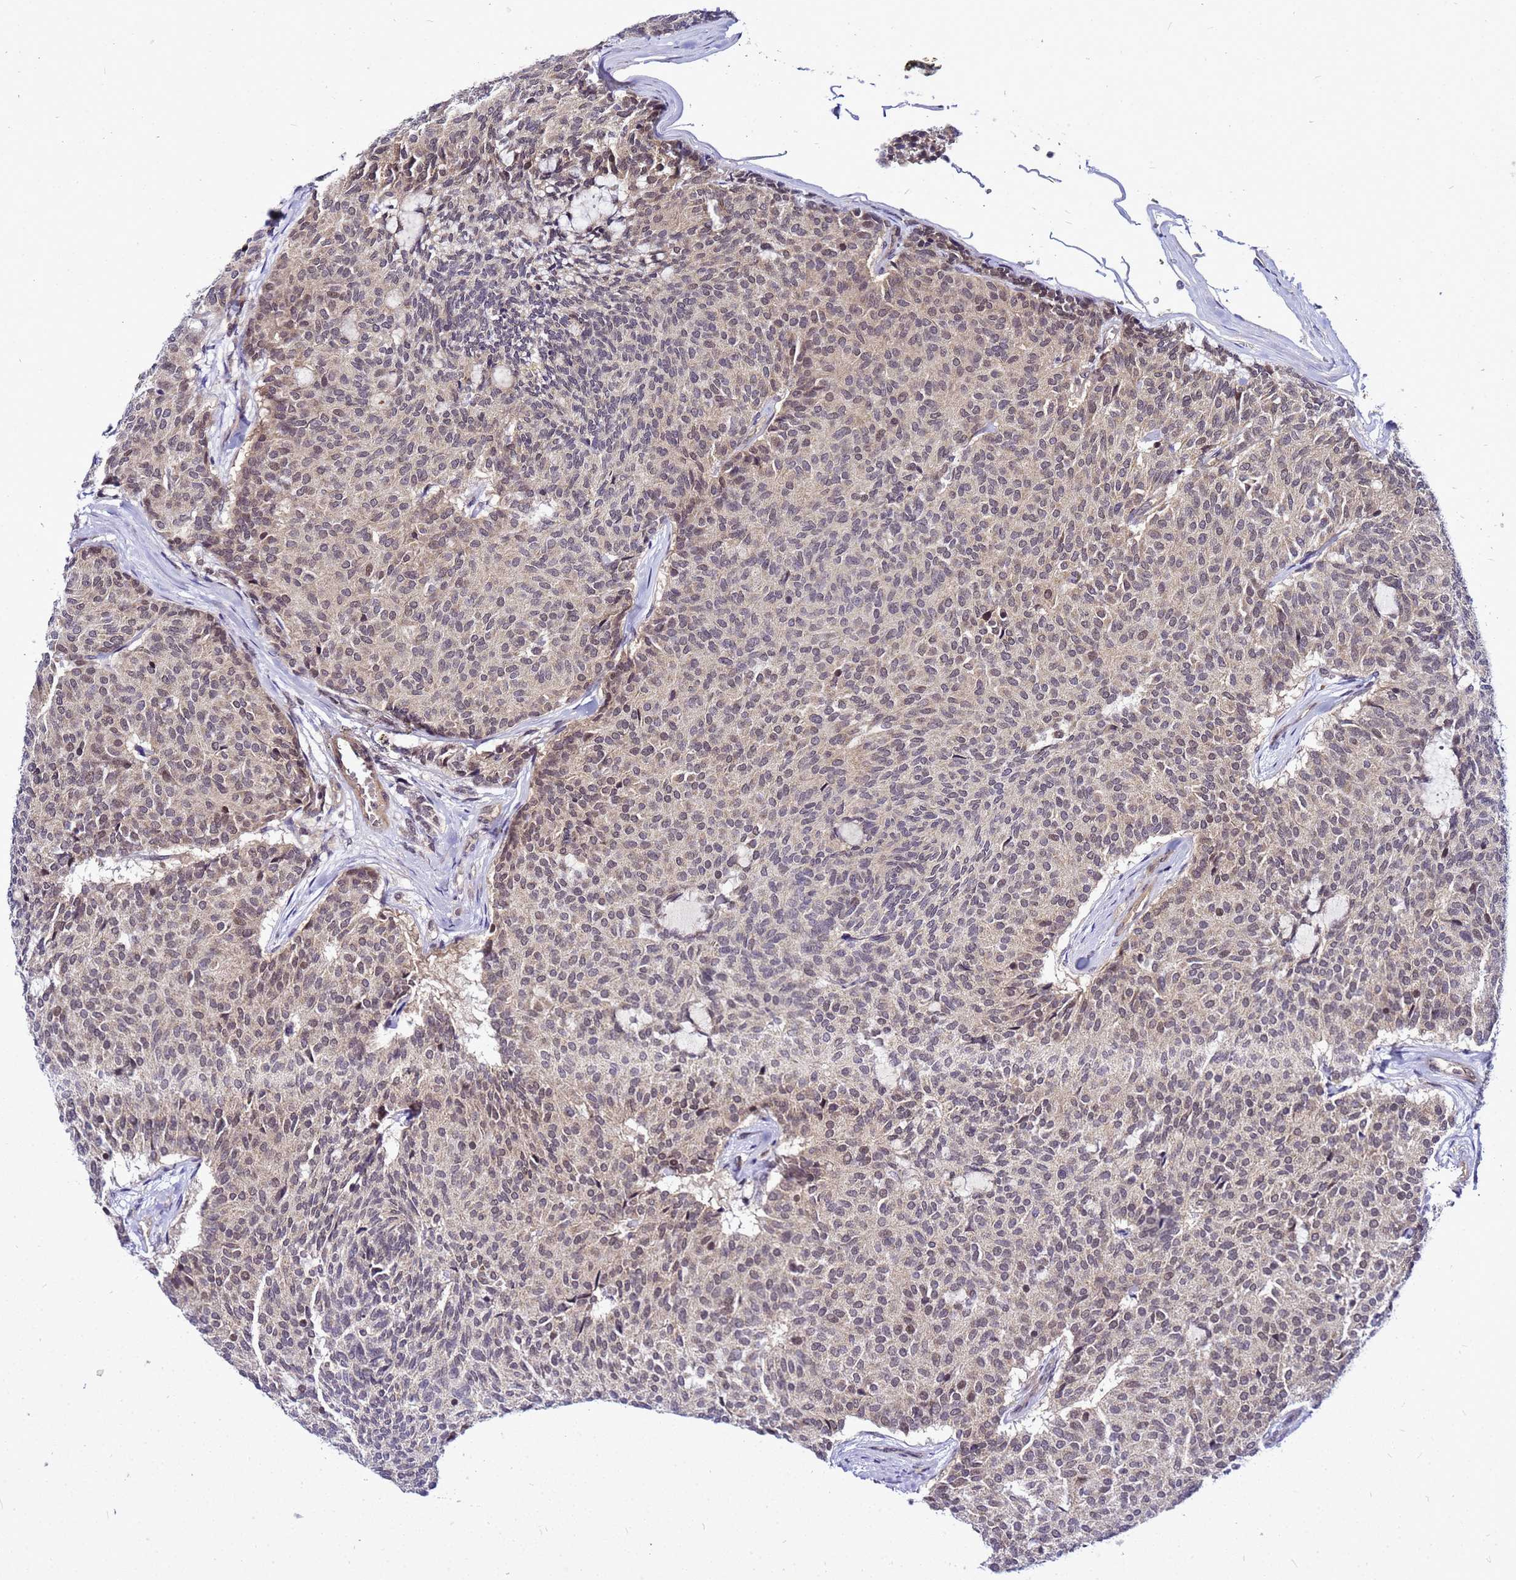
{"staining": {"intensity": "weak", "quantity": "25%-75%", "location": "cytoplasmic/membranous"}, "tissue": "carcinoid", "cell_type": "Tumor cells", "image_type": "cancer", "snomed": [{"axis": "morphology", "description": "Carcinoid, malignant, NOS"}, {"axis": "topography", "description": "Pancreas"}], "caption": "IHC of human carcinoid (malignant) shows low levels of weak cytoplasmic/membranous staining in about 25%-75% of tumor cells.", "gene": "SAT1", "patient": {"sex": "female", "age": 54}}